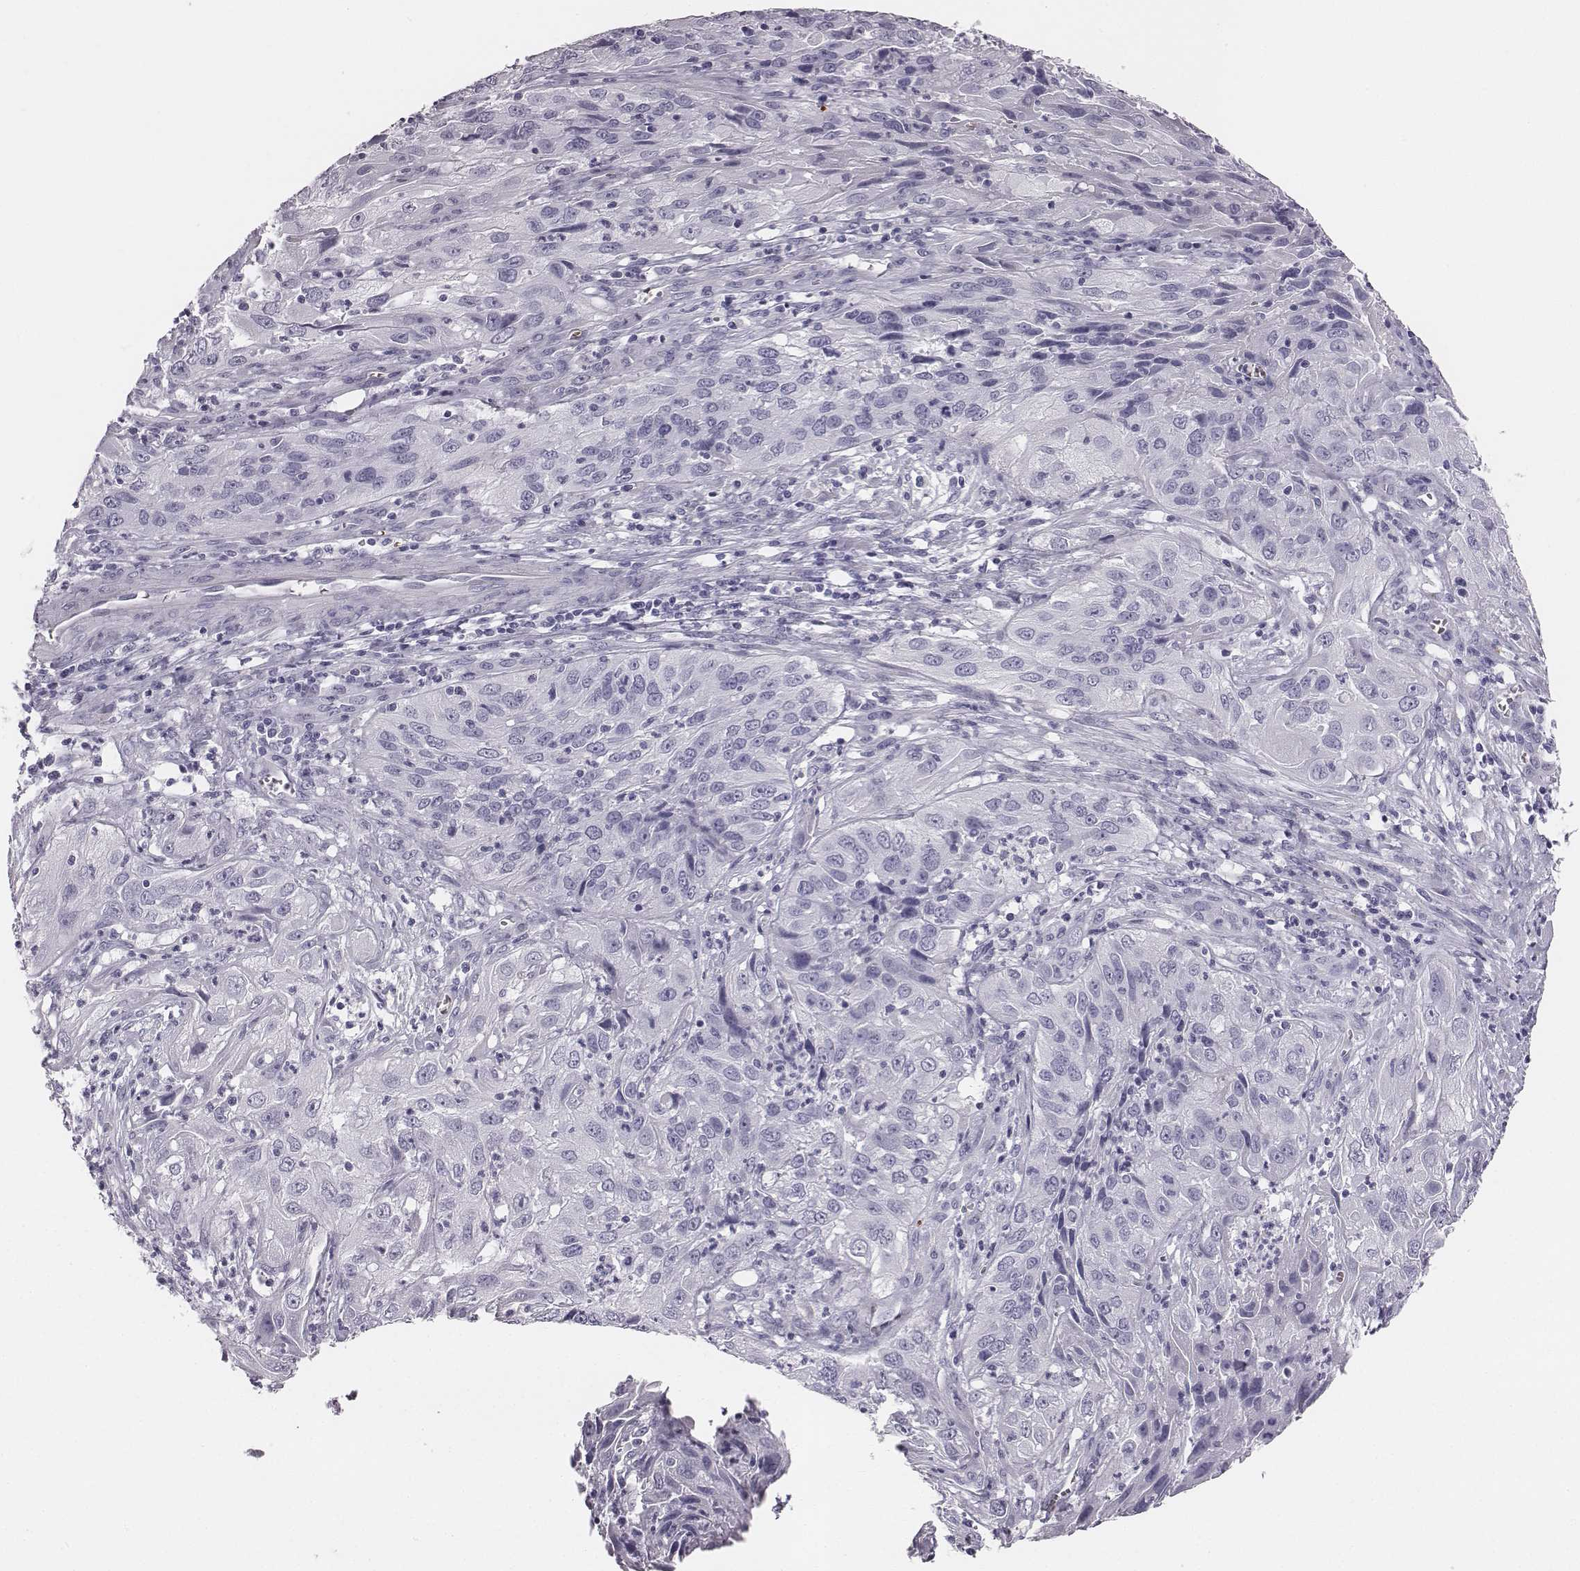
{"staining": {"intensity": "negative", "quantity": "none", "location": "none"}, "tissue": "cervical cancer", "cell_type": "Tumor cells", "image_type": "cancer", "snomed": [{"axis": "morphology", "description": "Squamous cell carcinoma, NOS"}, {"axis": "topography", "description": "Cervix"}], "caption": "IHC of human cervical cancer (squamous cell carcinoma) demonstrates no positivity in tumor cells.", "gene": "HBZ", "patient": {"sex": "female", "age": 32}}